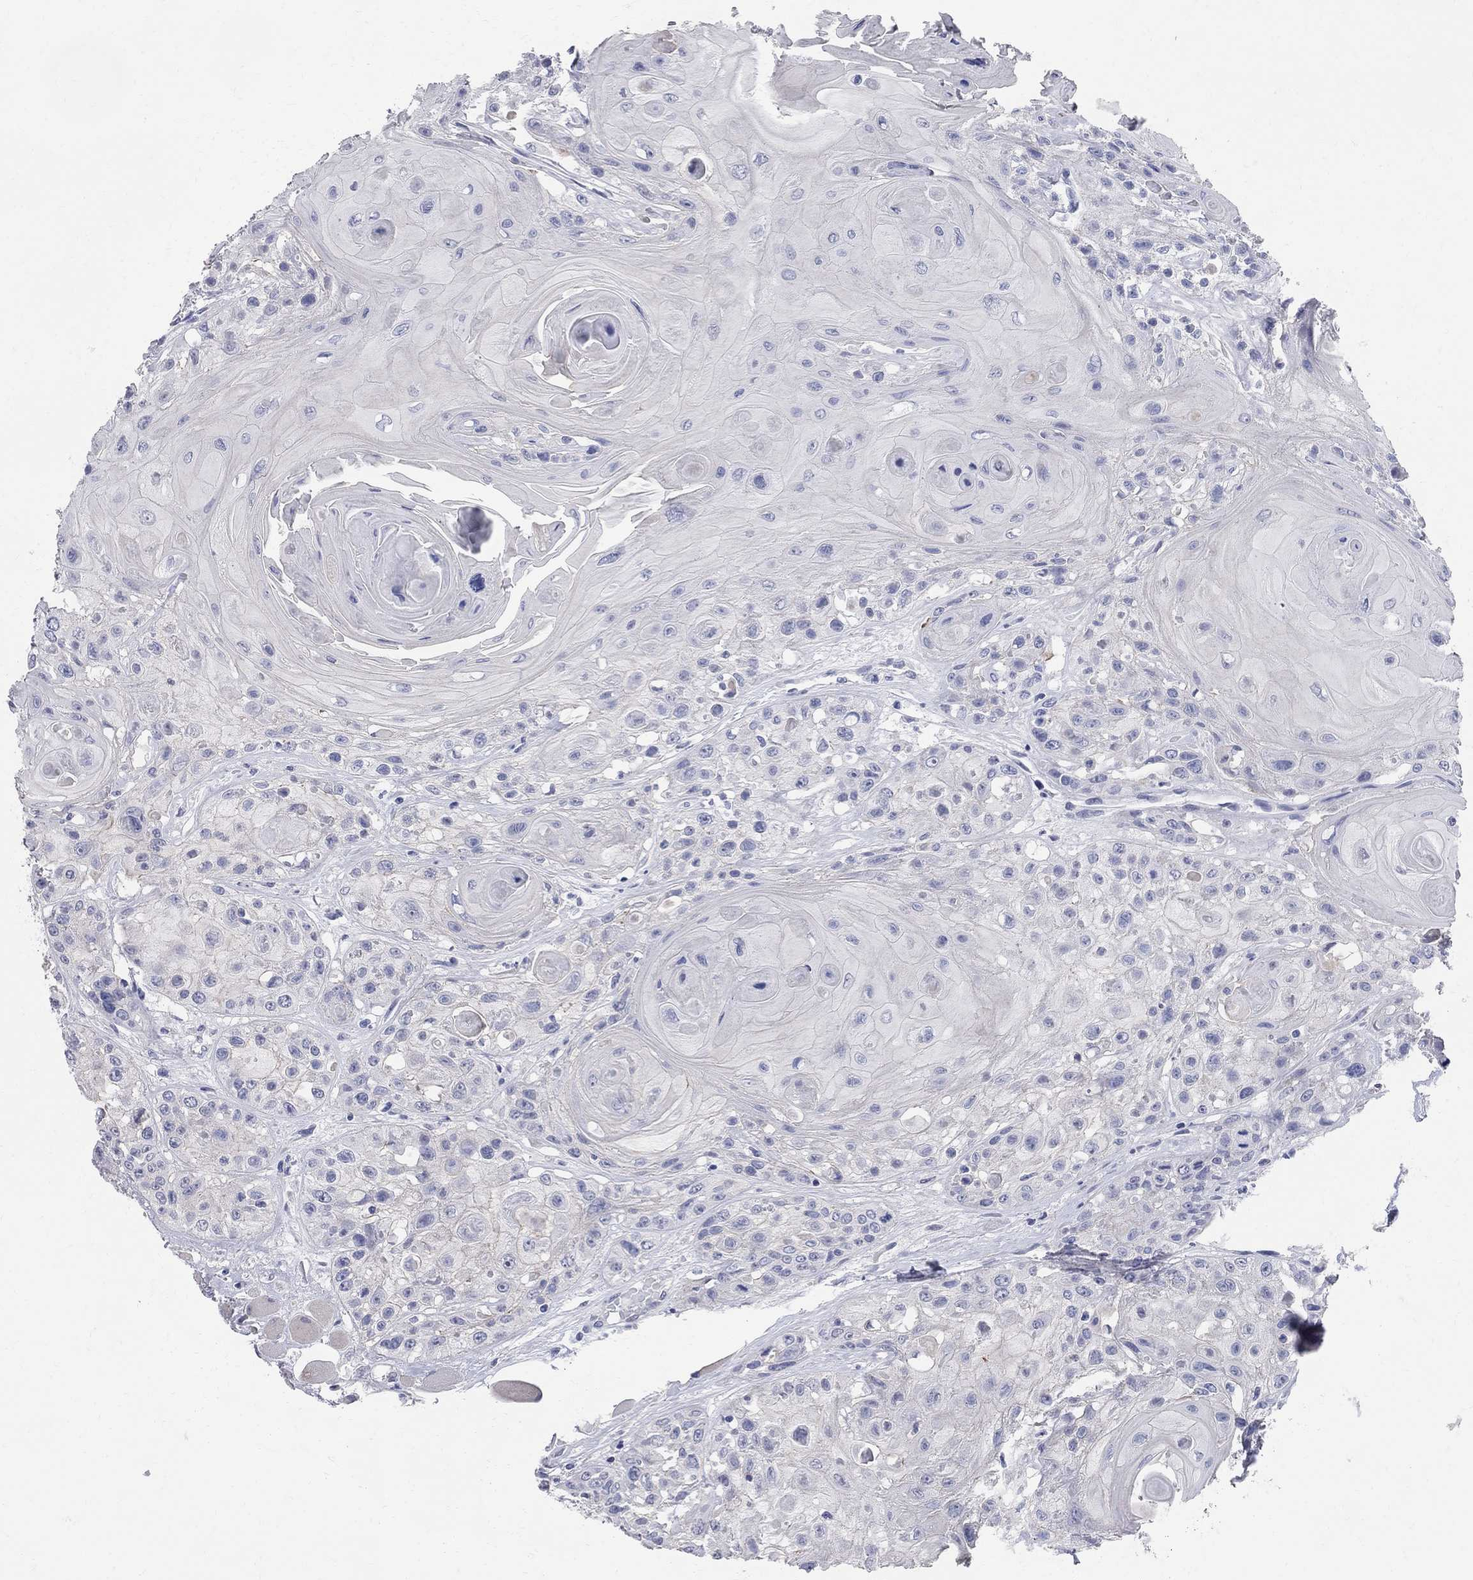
{"staining": {"intensity": "negative", "quantity": "none", "location": "none"}, "tissue": "head and neck cancer", "cell_type": "Tumor cells", "image_type": "cancer", "snomed": [{"axis": "morphology", "description": "Squamous cell carcinoma, NOS"}, {"axis": "topography", "description": "Head-Neck"}], "caption": "Tumor cells show no significant expression in squamous cell carcinoma (head and neck).", "gene": "AOX1", "patient": {"sex": "female", "age": 59}}